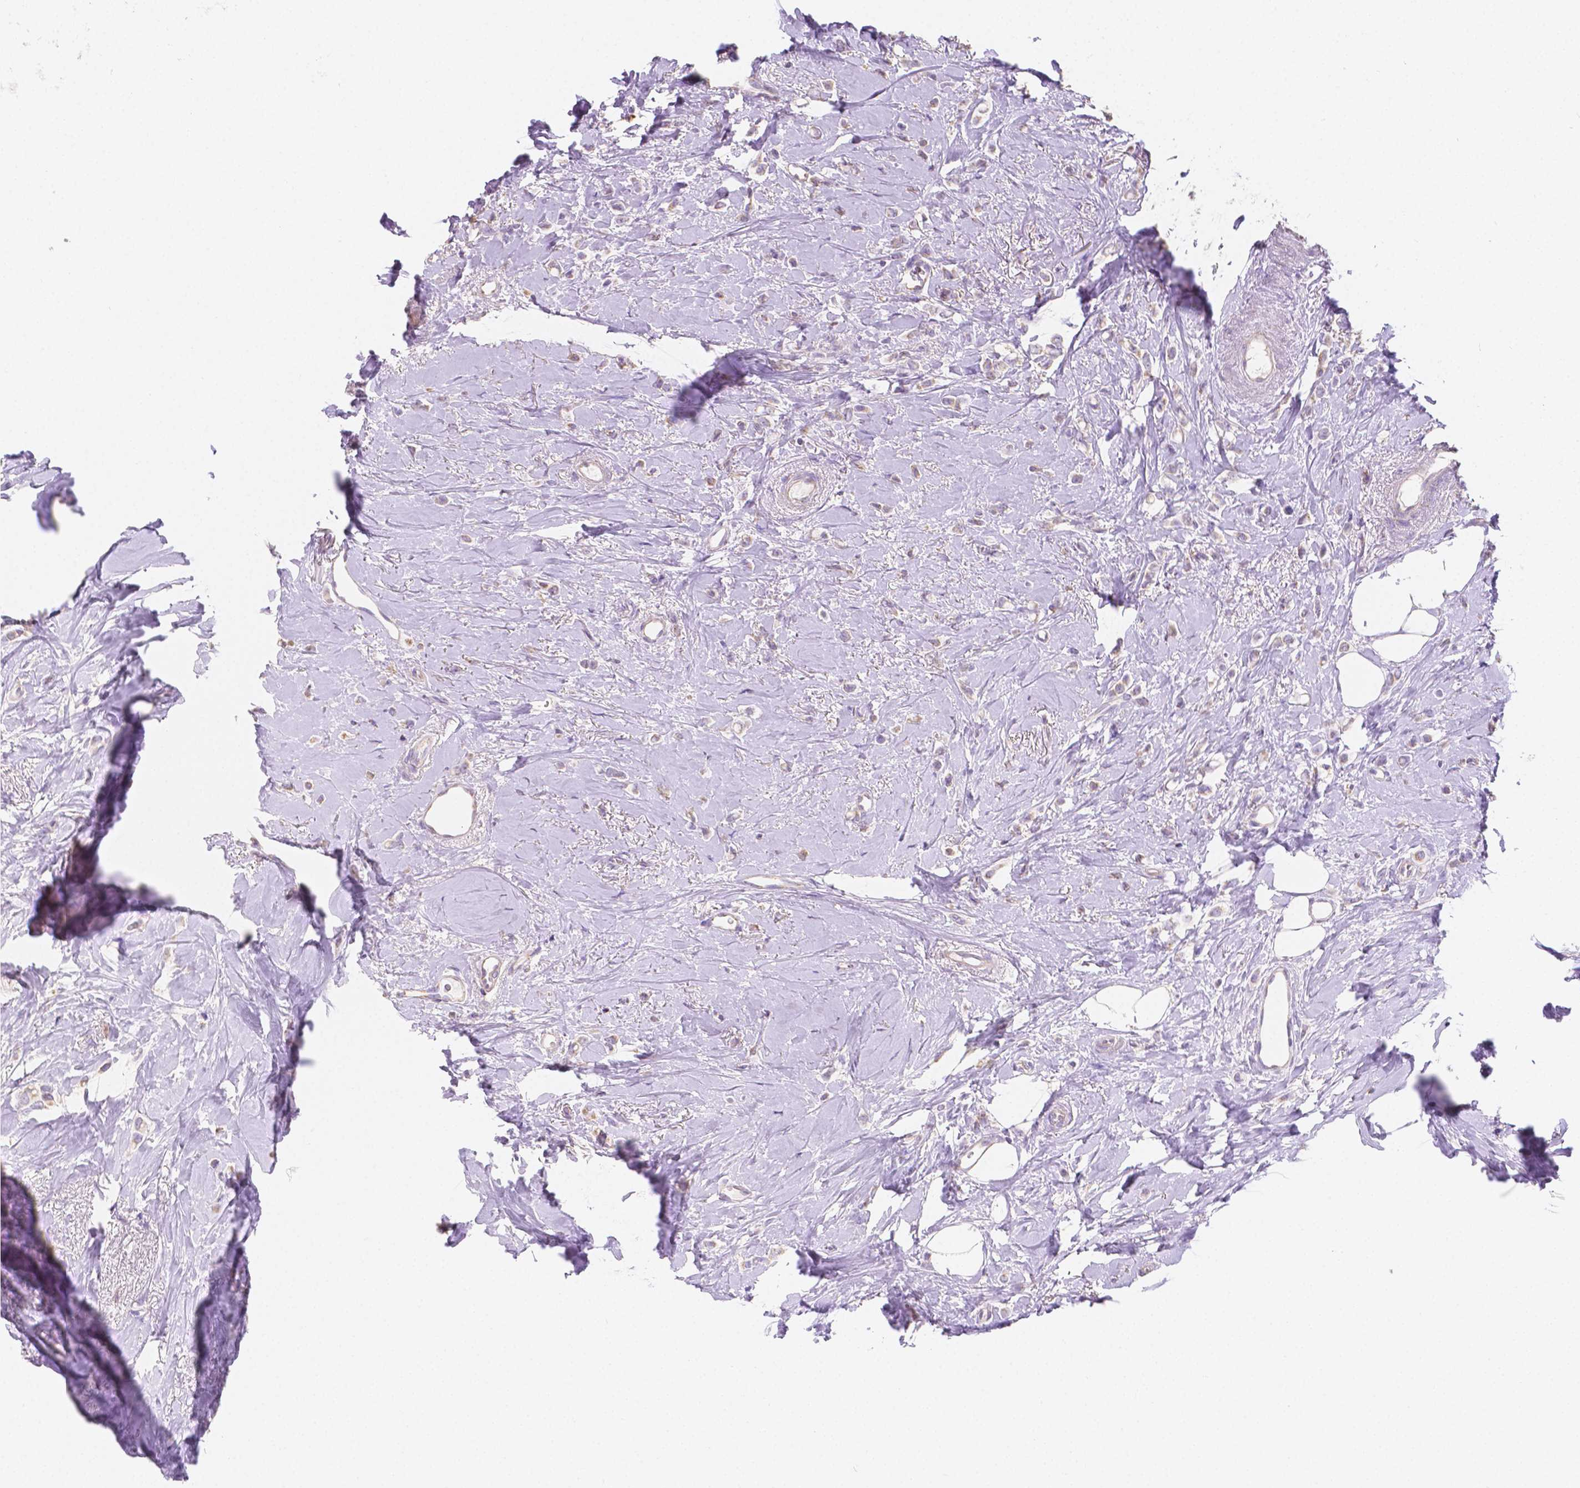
{"staining": {"intensity": "weak", "quantity": "<25%", "location": "cytoplasmic/membranous"}, "tissue": "breast cancer", "cell_type": "Tumor cells", "image_type": "cancer", "snomed": [{"axis": "morphology", "description": "Lobular carcinoma"}, {"axis": "topography", "description": "Breast"}], "caption": "Immunohistochemistry (IHC) of human breast cancer exhibits no staining in tumor cells. (DAB (3,3'-diaminobenzidine) immunohistochemistry visualized using brightfield microscopy, high magnification).", "gene": "TMEM130", "patient": {"sex": "female", "age": 66}}